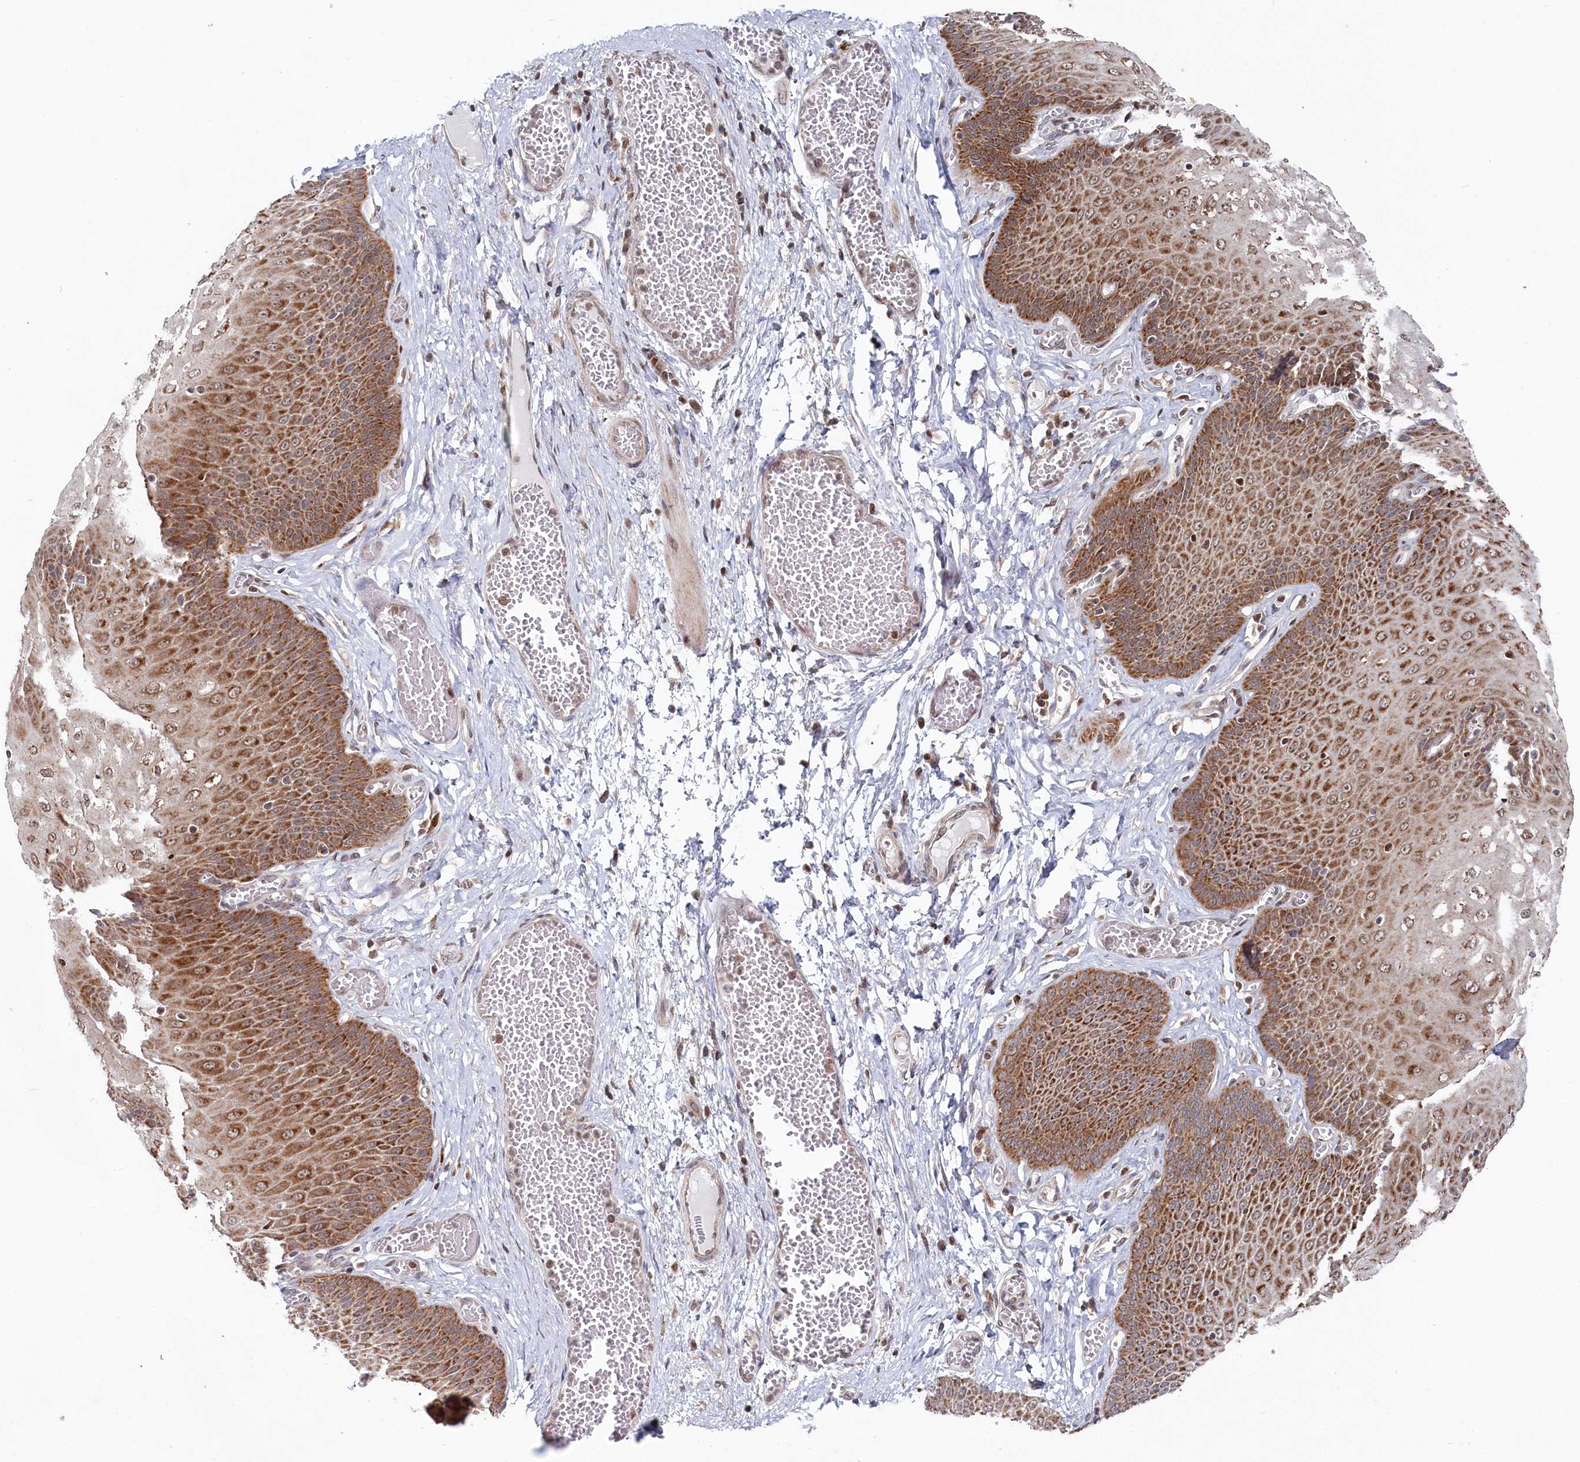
{"staining": {"intensity": "moderate", "quantity": ">75%", "location": "cytoplasmic/membranous"}, "tissue": "esophagus", "cell_type": "Squamous epithelial cells", "image_type": "normal", "snomed": [{"axis": "morphology", "description": "Normal tissue, NOS"}, {"axis": "topography", "description": "Esophagus"}], "caption": "About >75% of squamous epithelial cells in normal esophagus show moderate cytoplasmic/membranous protein staining as visualized by brown immunohistochemical staining.", "gene": "WAPL", "patient": {"sex": "male", "age": 60}}